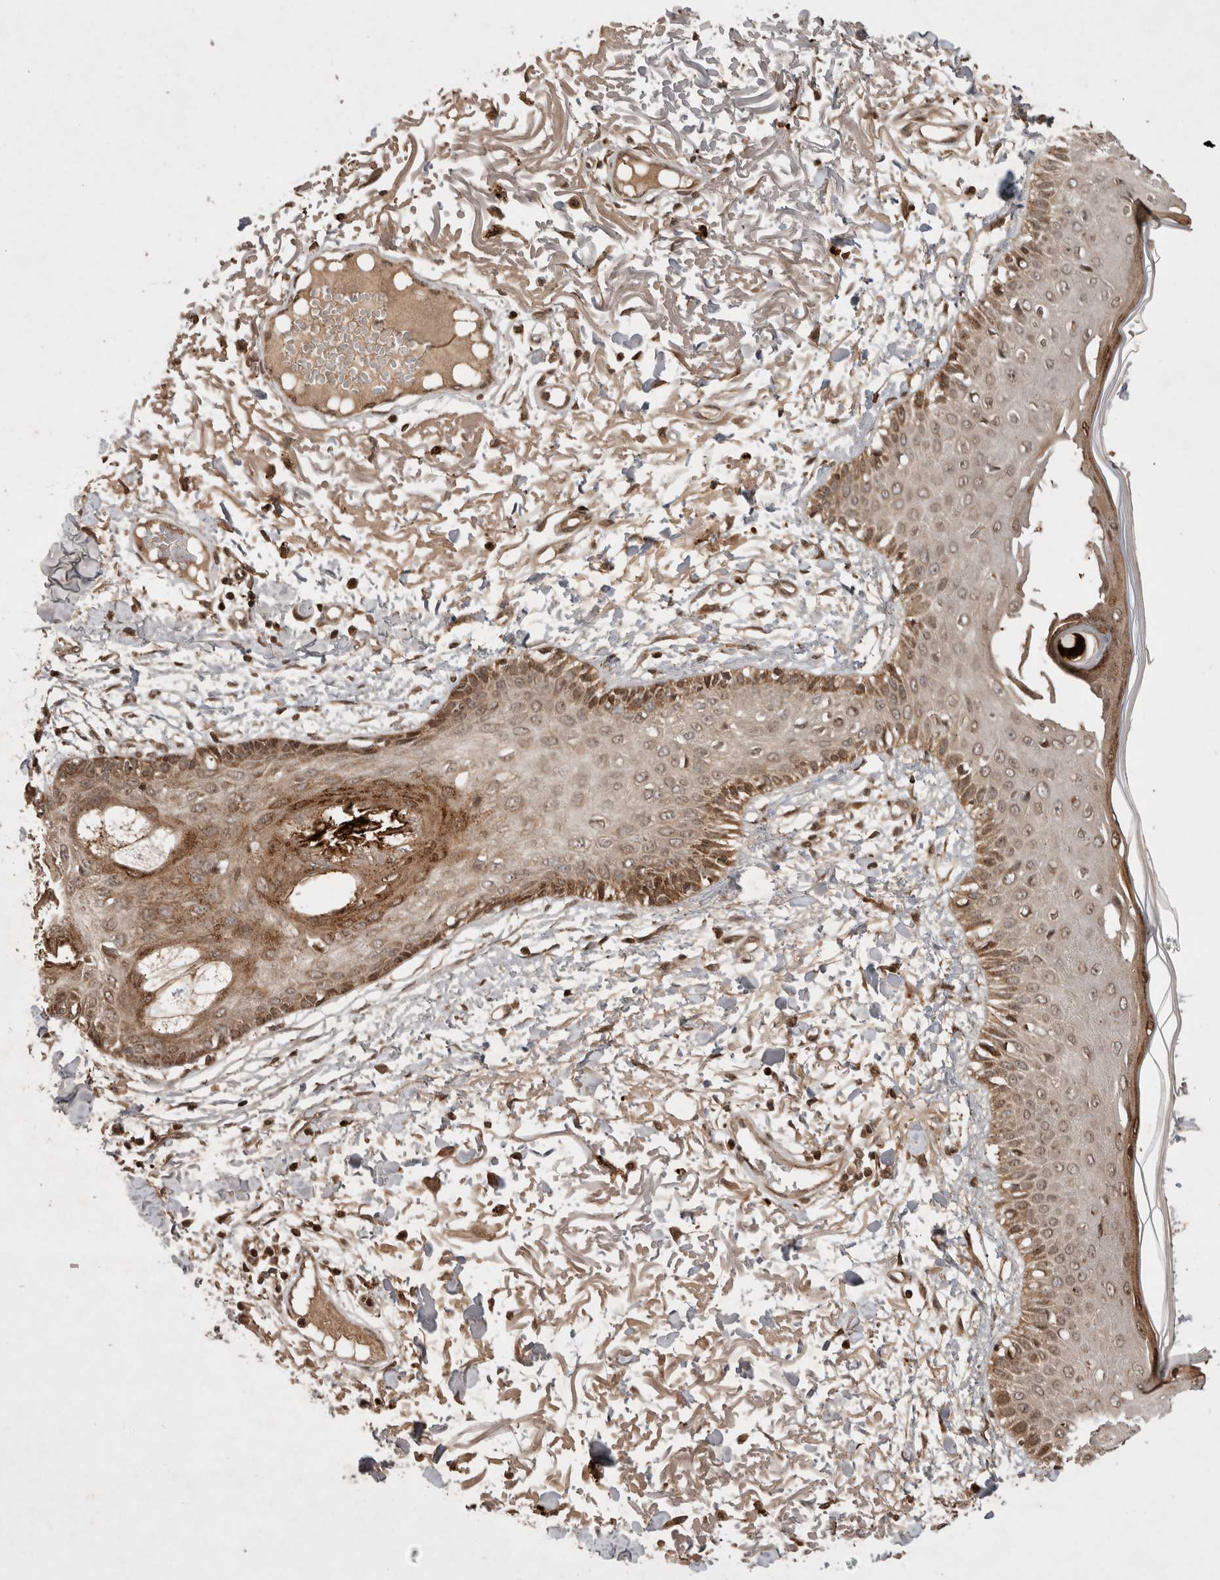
{"staining": {"intensity": "moderate", "quantity": ">75%", "location": "cytoplasmic/membranous,nuclear"}, "tissue": "skin", "cell_type": "Fibroblasts", "image_type": "normal", "snomed": [{"axis": "morphology", "description": "Normal tissue, NOS"}, {"axis": "morphology", "description": "Squamous cell carcinoma, NOS"}, {"axis": "topography", "description": "Skin"}, {"axis": "topography", "description": "Peripheral nerve tissue"}], "caption": "Skin stained with DAB immunohistochemistry demonstrates medium levels of moderate cytoplasmic/membranous,nuclear staining in approximately >75% of fibroblasts.", "gene": "FAM221A", "patient": {"sex": "male", "age": 83}}